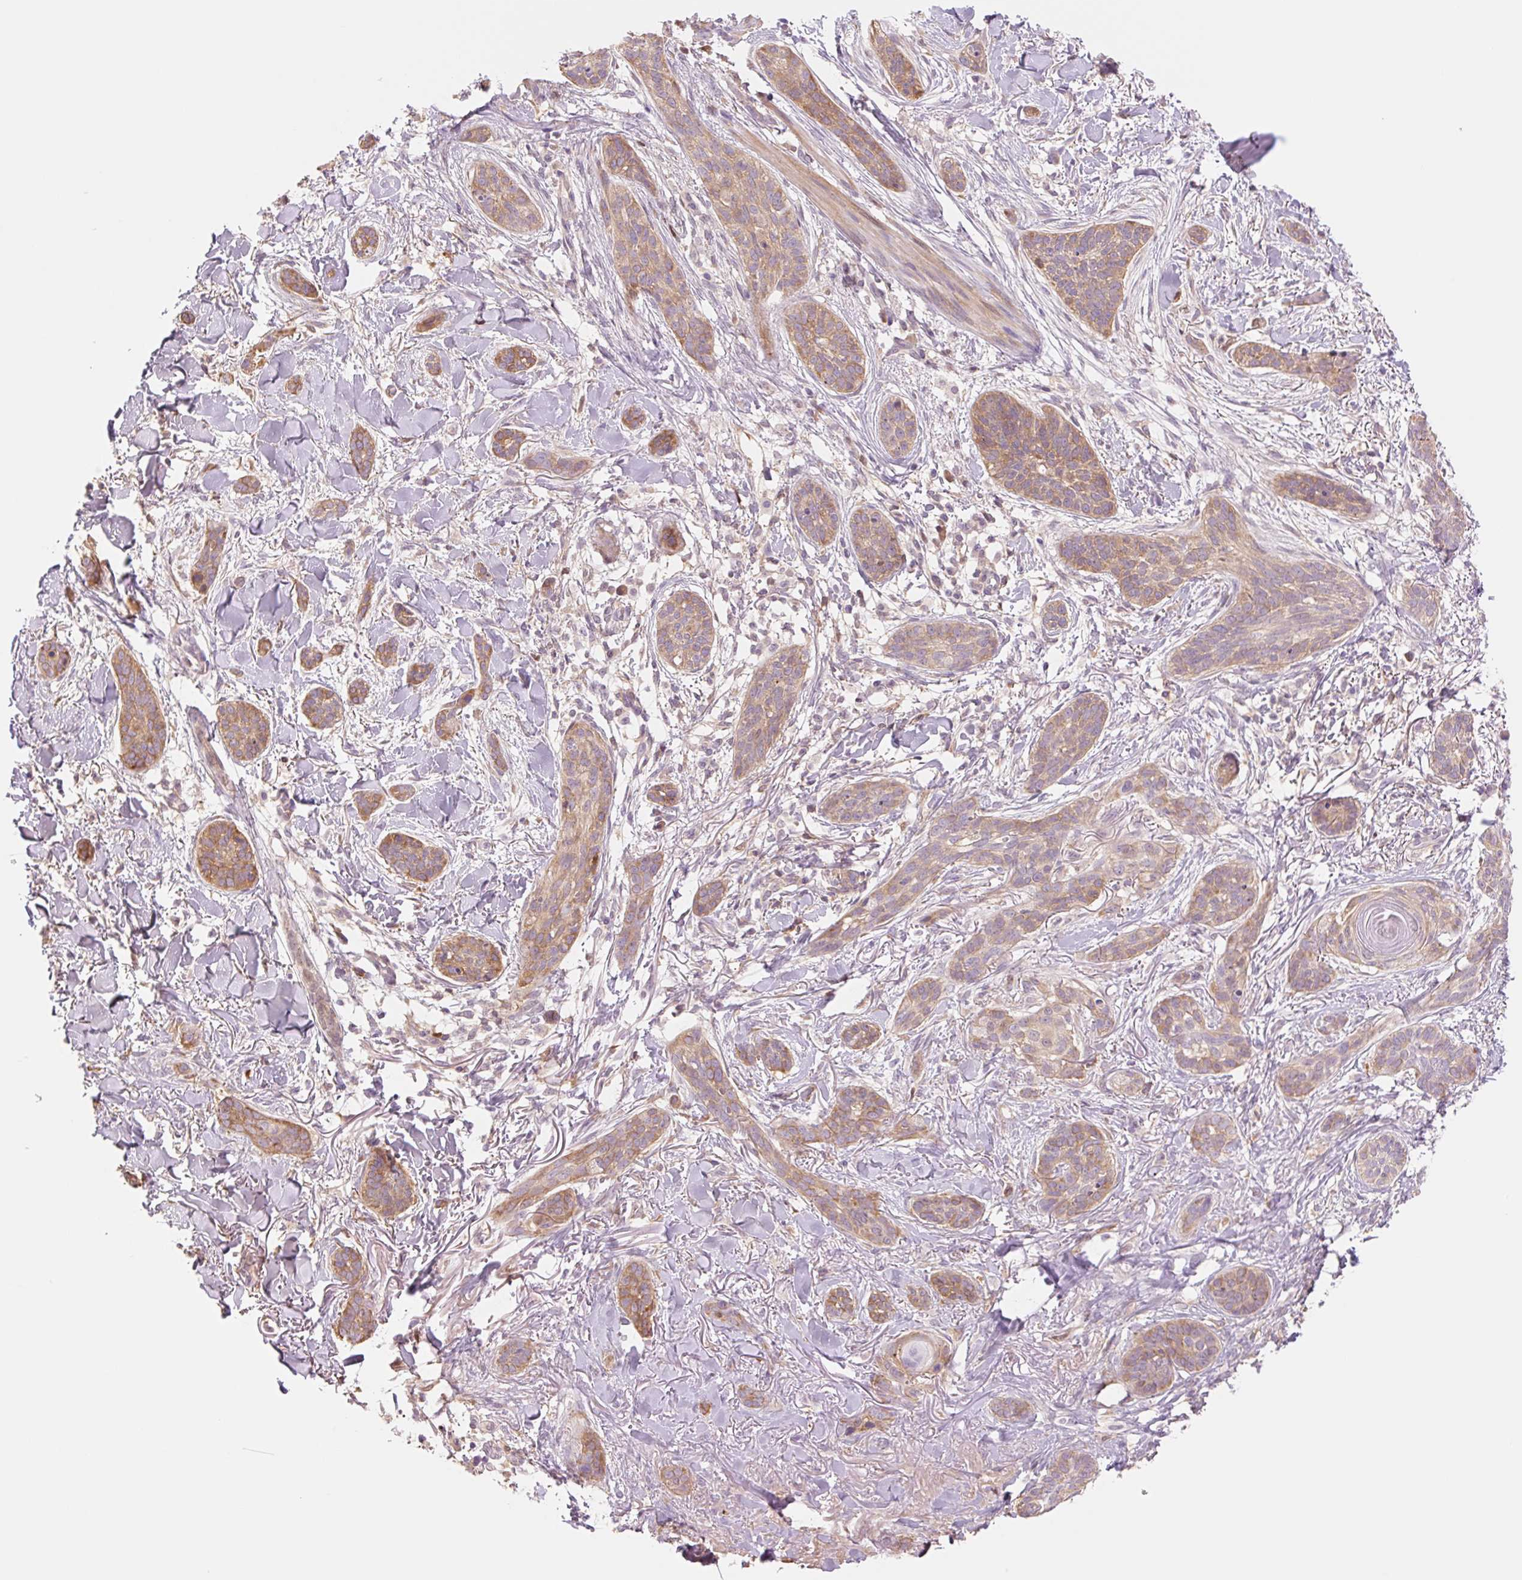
{"staining": {"intensity": "moderate", "quantity": "25%-75%", "location": "cytoplasmic/membranous"}, "tissue": "skin cancer", "cell_type": "Tumor cells", "image_type": "cancer", "snomed": [{"axis": "morphology", "description": "Basal cell carcinoma"}, {"axis": "topography", "description": "Skin"}], "caption": "Moderate cytoplasmic/membranous protein positivity is seen in approximately 25%-75% of tumor cells in skin cancer.", "gene": "HEBP1", "patient": {"sex": "male", "age": 52}}